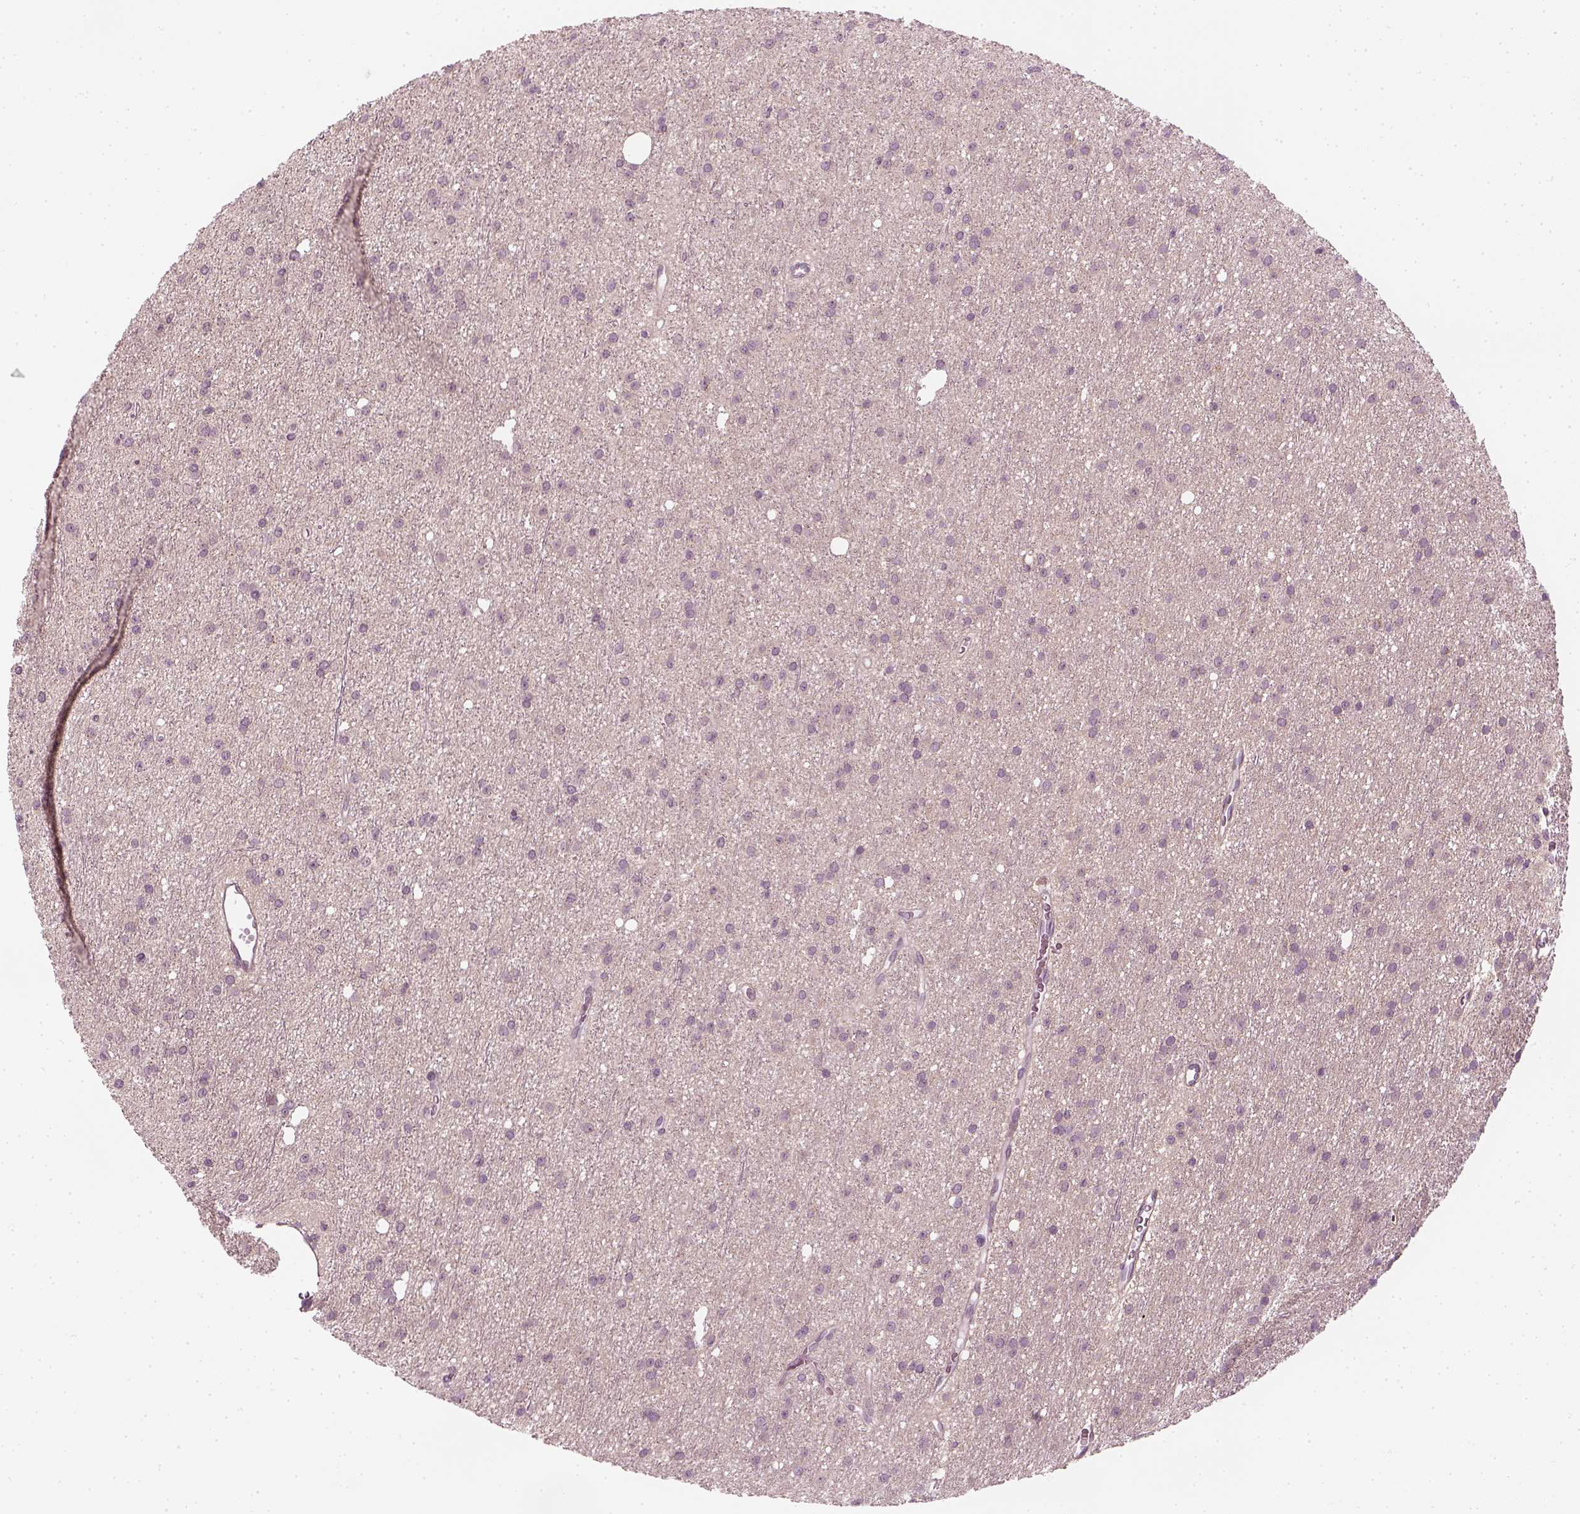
{"staining": {"intensity": "negative", "quantity": "none", "location": "none"}, "tissue": "glioma", "cell_type": "Tumor cells", "image_type": "cancer", "snomed": [{"axis": "morphology", "description": "Glioma, malignant, Low grade"}, {"axis": "topography", "description": "Brain"}], "caption": "DAB (3,3'-diaminobenzidine) immunohistochemical staining of human malignant low-grade glioma shows no significant positivity in tumor cells.", "gene": "MLIP", "patient": {"sex": "male", "age": 27}}